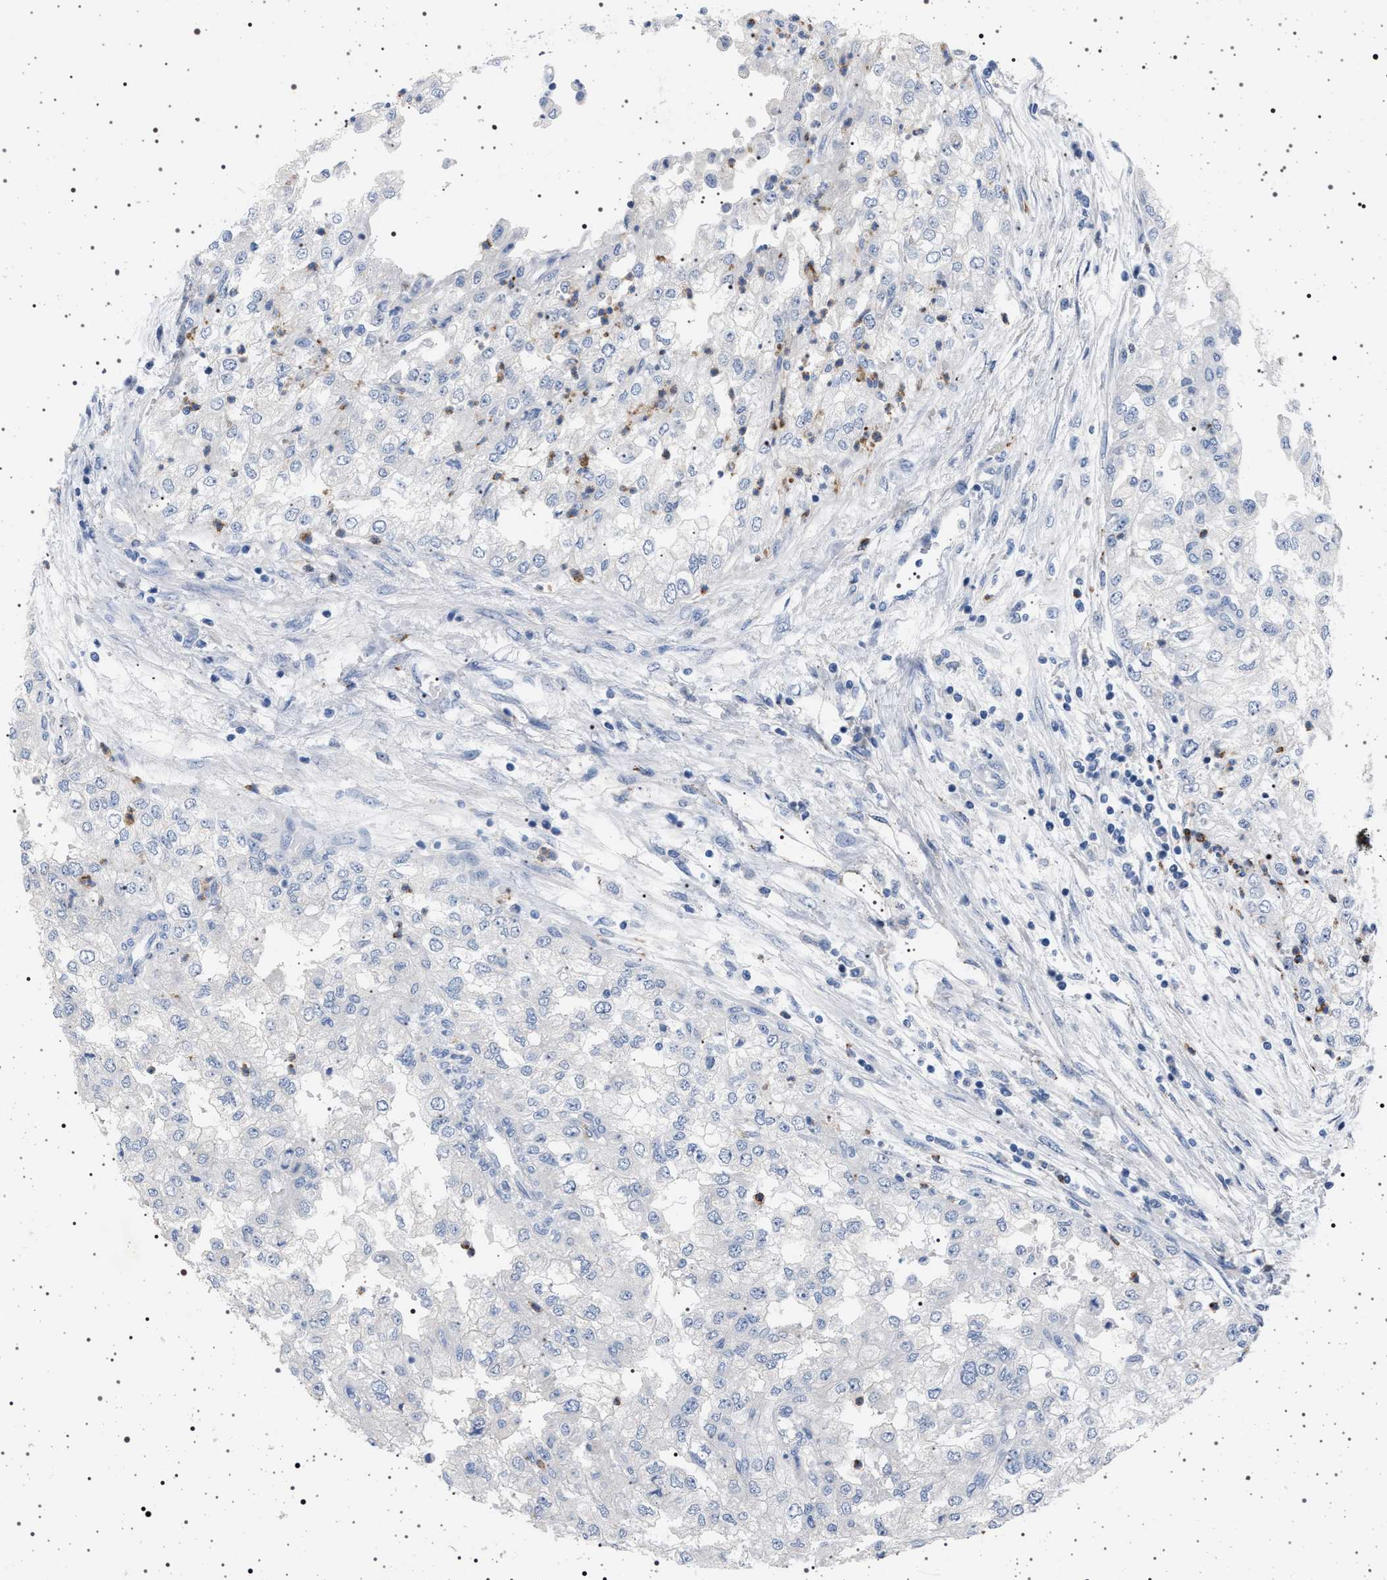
{"staining": {"intensity": "negative", "quantity": "none", "location": "none"}, "tissue": "renal cancer", "cell_type": "Tumor cells", "image_type": "cancer", "snomed": [{"axis": "morphology", "description": "Adenocarcinoma, NOS"}, {"axis": "topography", "description": "Kidney"}], "caption": "A histopathology image of human renal cancer (adenocarcinoma) is negative for staining in tumor cells.", "gene": "NAT9", "patient": {"sex": "female", "age": 54}}